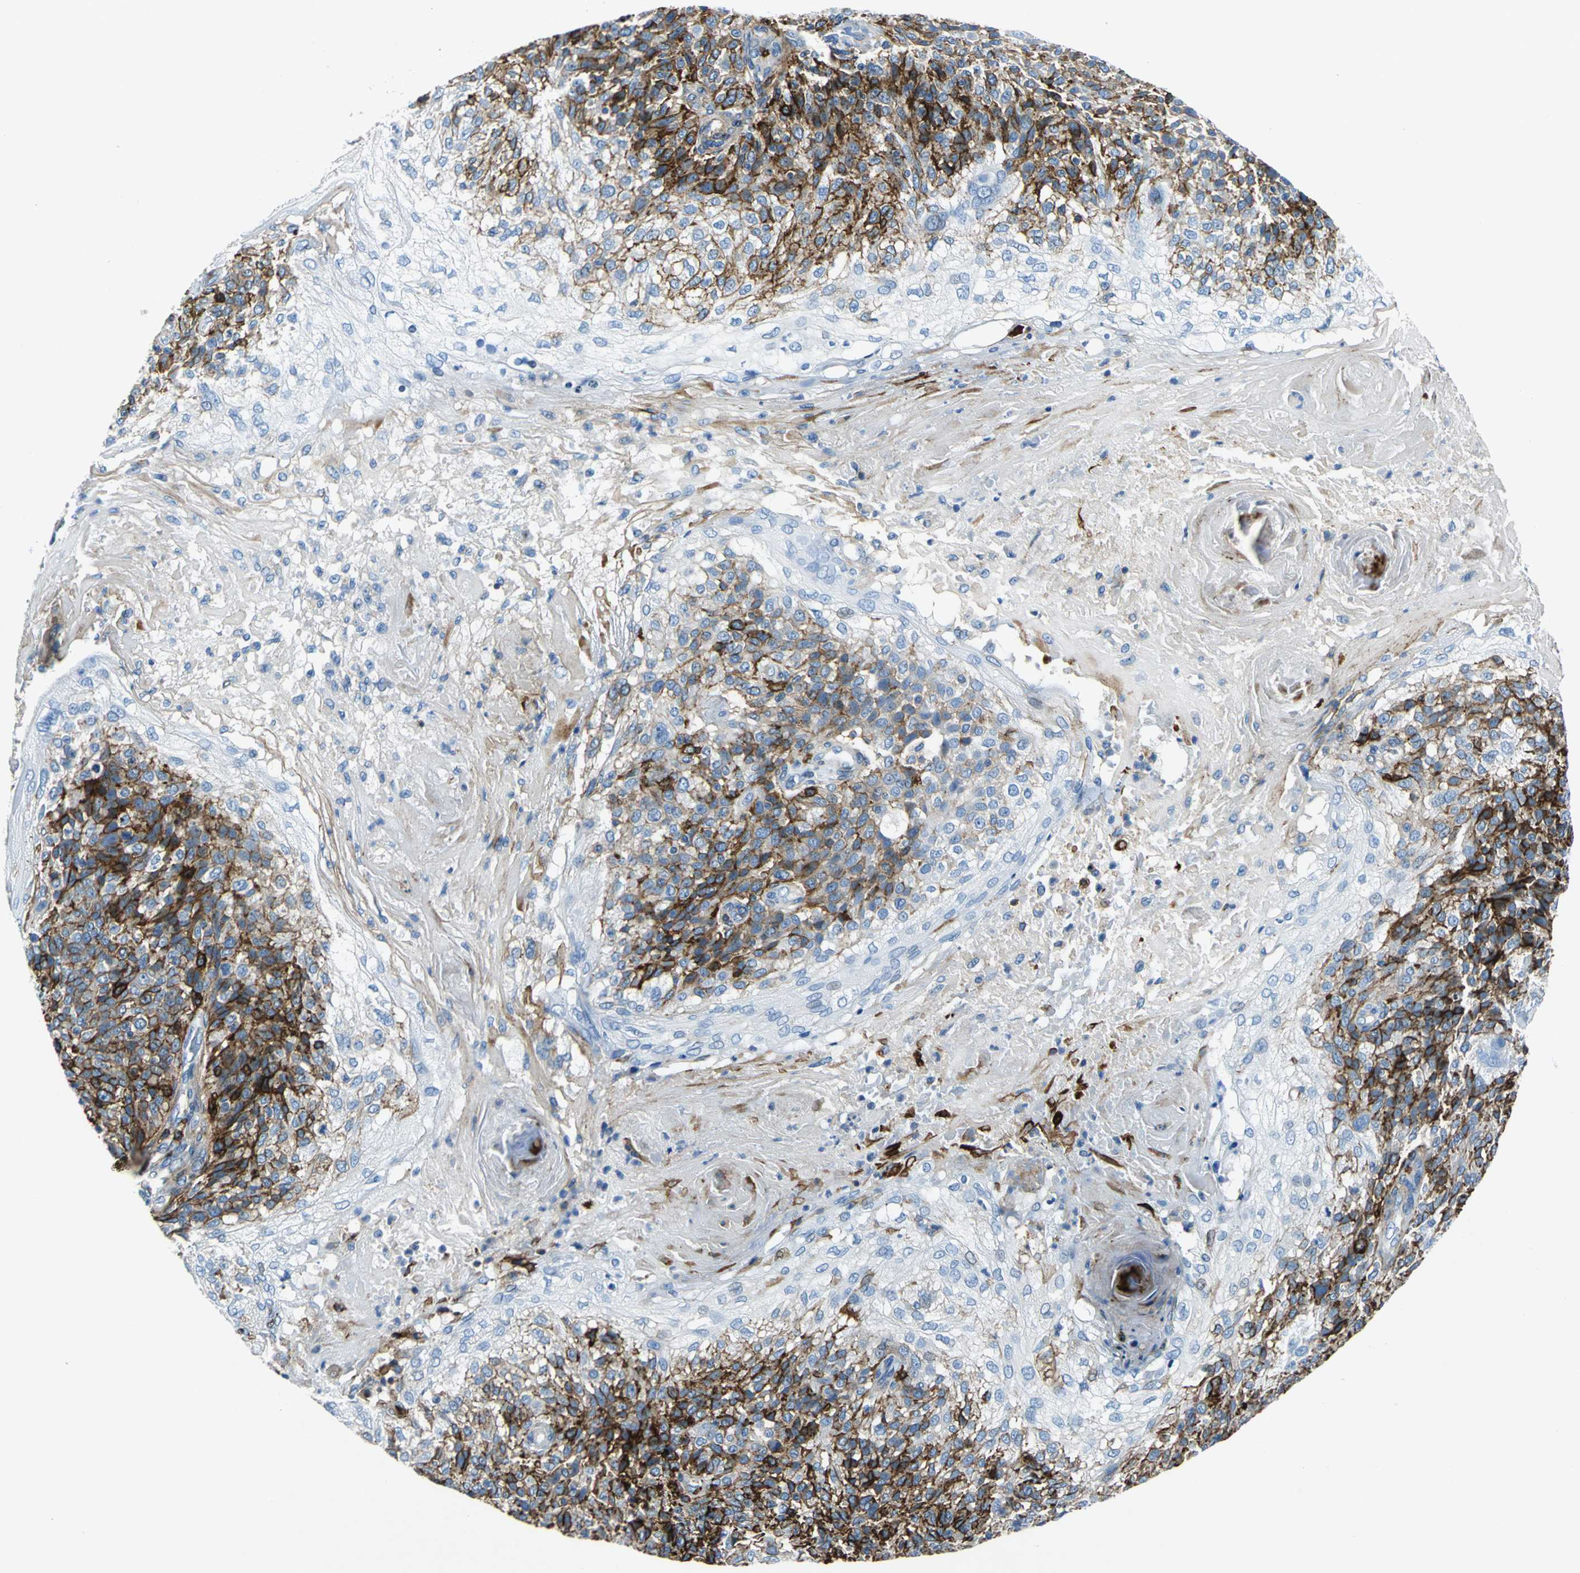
{"staining": {"intensity": "strong", "quantity": "25%-75%", "location": "cytoplasmic/membranous"}, "tissue": "skin cancer", "cell_type": "Tumor cells", "image_type": "cancer", "snomed": [{"axis": "morphology", "description": "Normal tissue, NOS"}, {"axis": "morphology", "description": "Squamous cell carcinoma, NOS"}, {"axis": "topography", "description": "Skin"}], "caption": "DAB immunohistochemical staining of human skin squamous cell carcinoma reveals strong cytoplasmic/membranous protein expression in approximately 25%-75% of tumor cells.", "gene": "RPS13", "patient": {"sex": "female", "age": 83}}